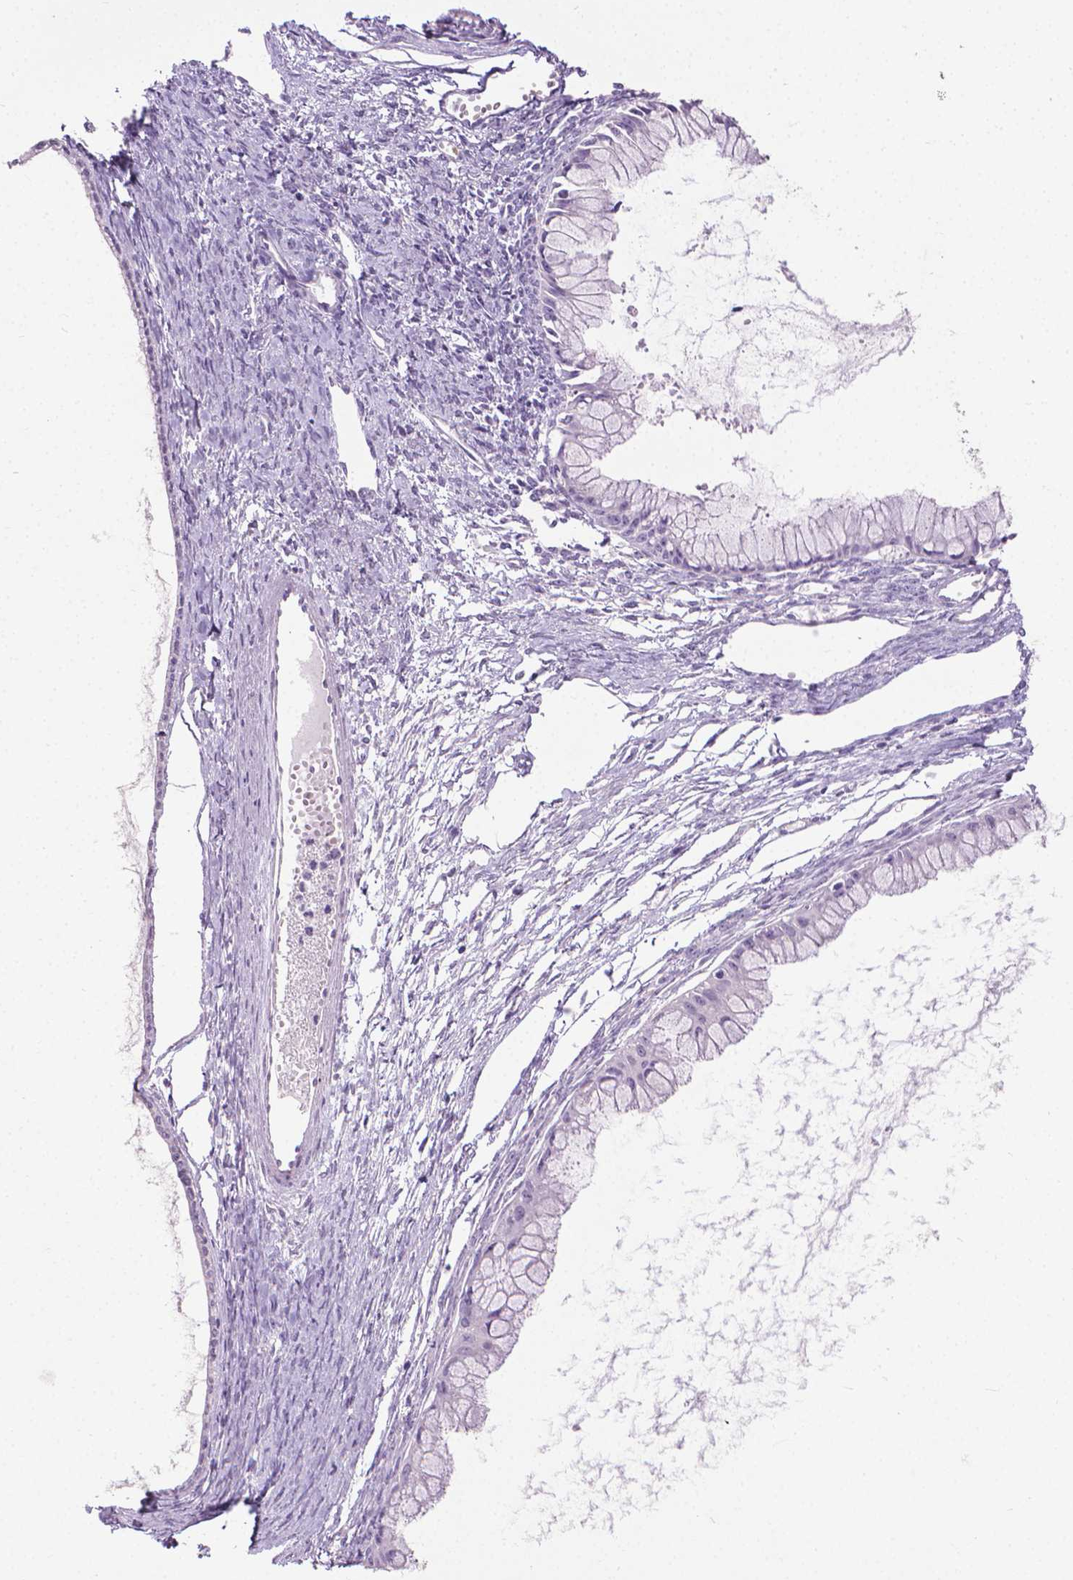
{"staining": {"intensity": "negative", "quantity": "none", "location": "none"}, "tissue": "ovarian cancer", "cell_type": "Tumor cells", "image_type": "cancer", "snomed": [{"axis": "morphology", "description": "Cystadenocarcinoma, mucinous, NOS"}, {"axis": "topography", "description": "Ovary"}], "caption": "Immunohistochemistry (IHC) photomicrograph of human ovarian mucinous cystadenocarcinoma stained for a protein (brown), which exhibits no positivity in tumor cells. (DAB immunohistochemistry (IHC) with hematoxylin counter stain).", "gene": "KRT5", "patient": {"sex": "female", "age": 41}}